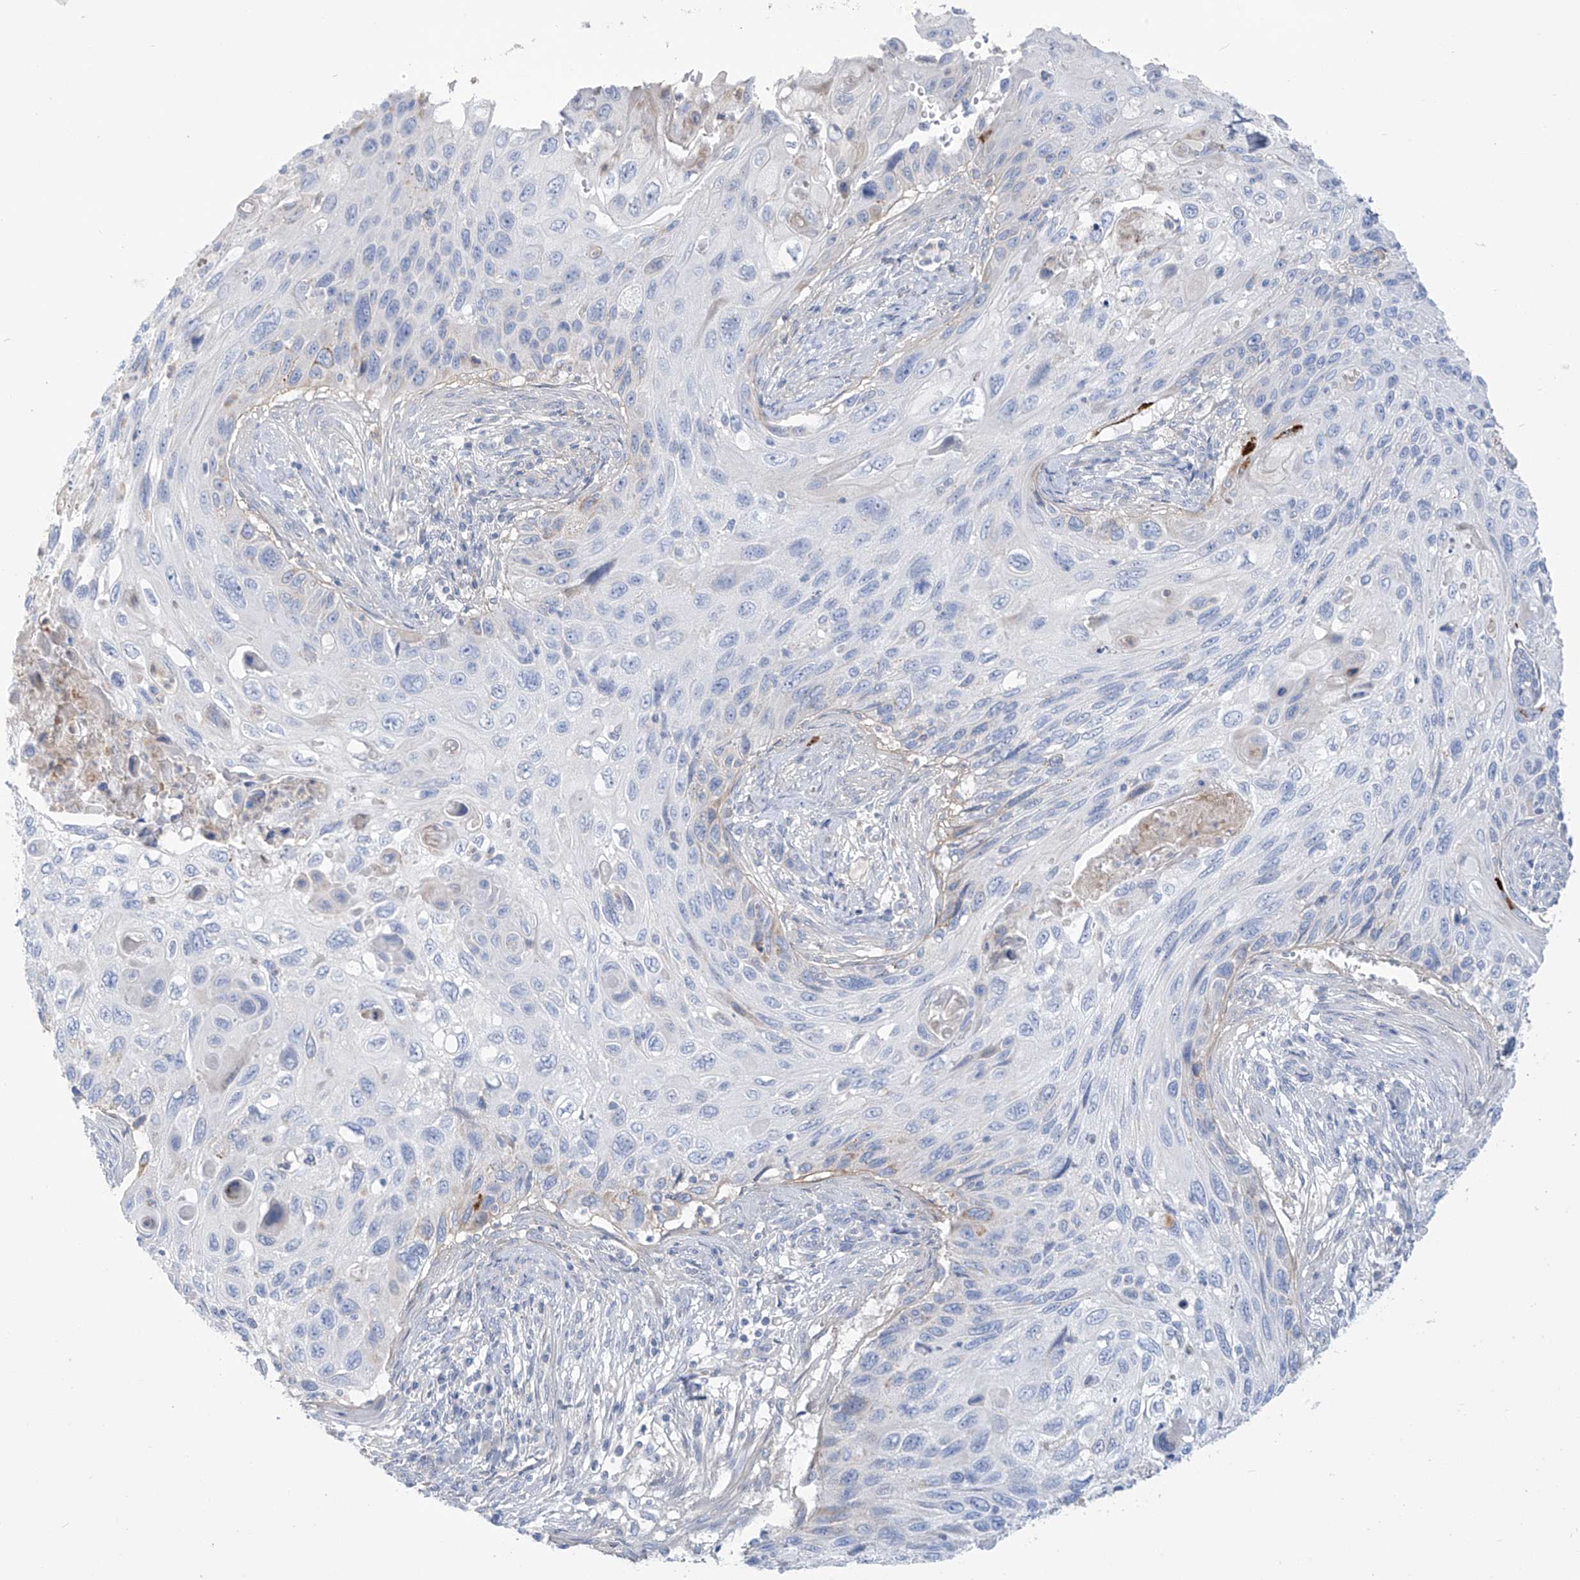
{"staining": {"intensity": "negative", "quantity": "none", "location": "none"}, "tissue": "cervical cancer", "cell_type": "Tumor cells", "image_type": "cancer", "snomed": [{"axis": "morphology", "description": "Squamous cell carcinoma, NOS"}, {"axis": "topography", "description": "Cervix"}], "caption": "A photomicrograph of human cervical cancer (squamous cell carcinoma) is negative for staining in tumor cells. Nuclei are stained in blue.", "gene": "FABP2", "patient": {"sex": "female", "age": 70}}